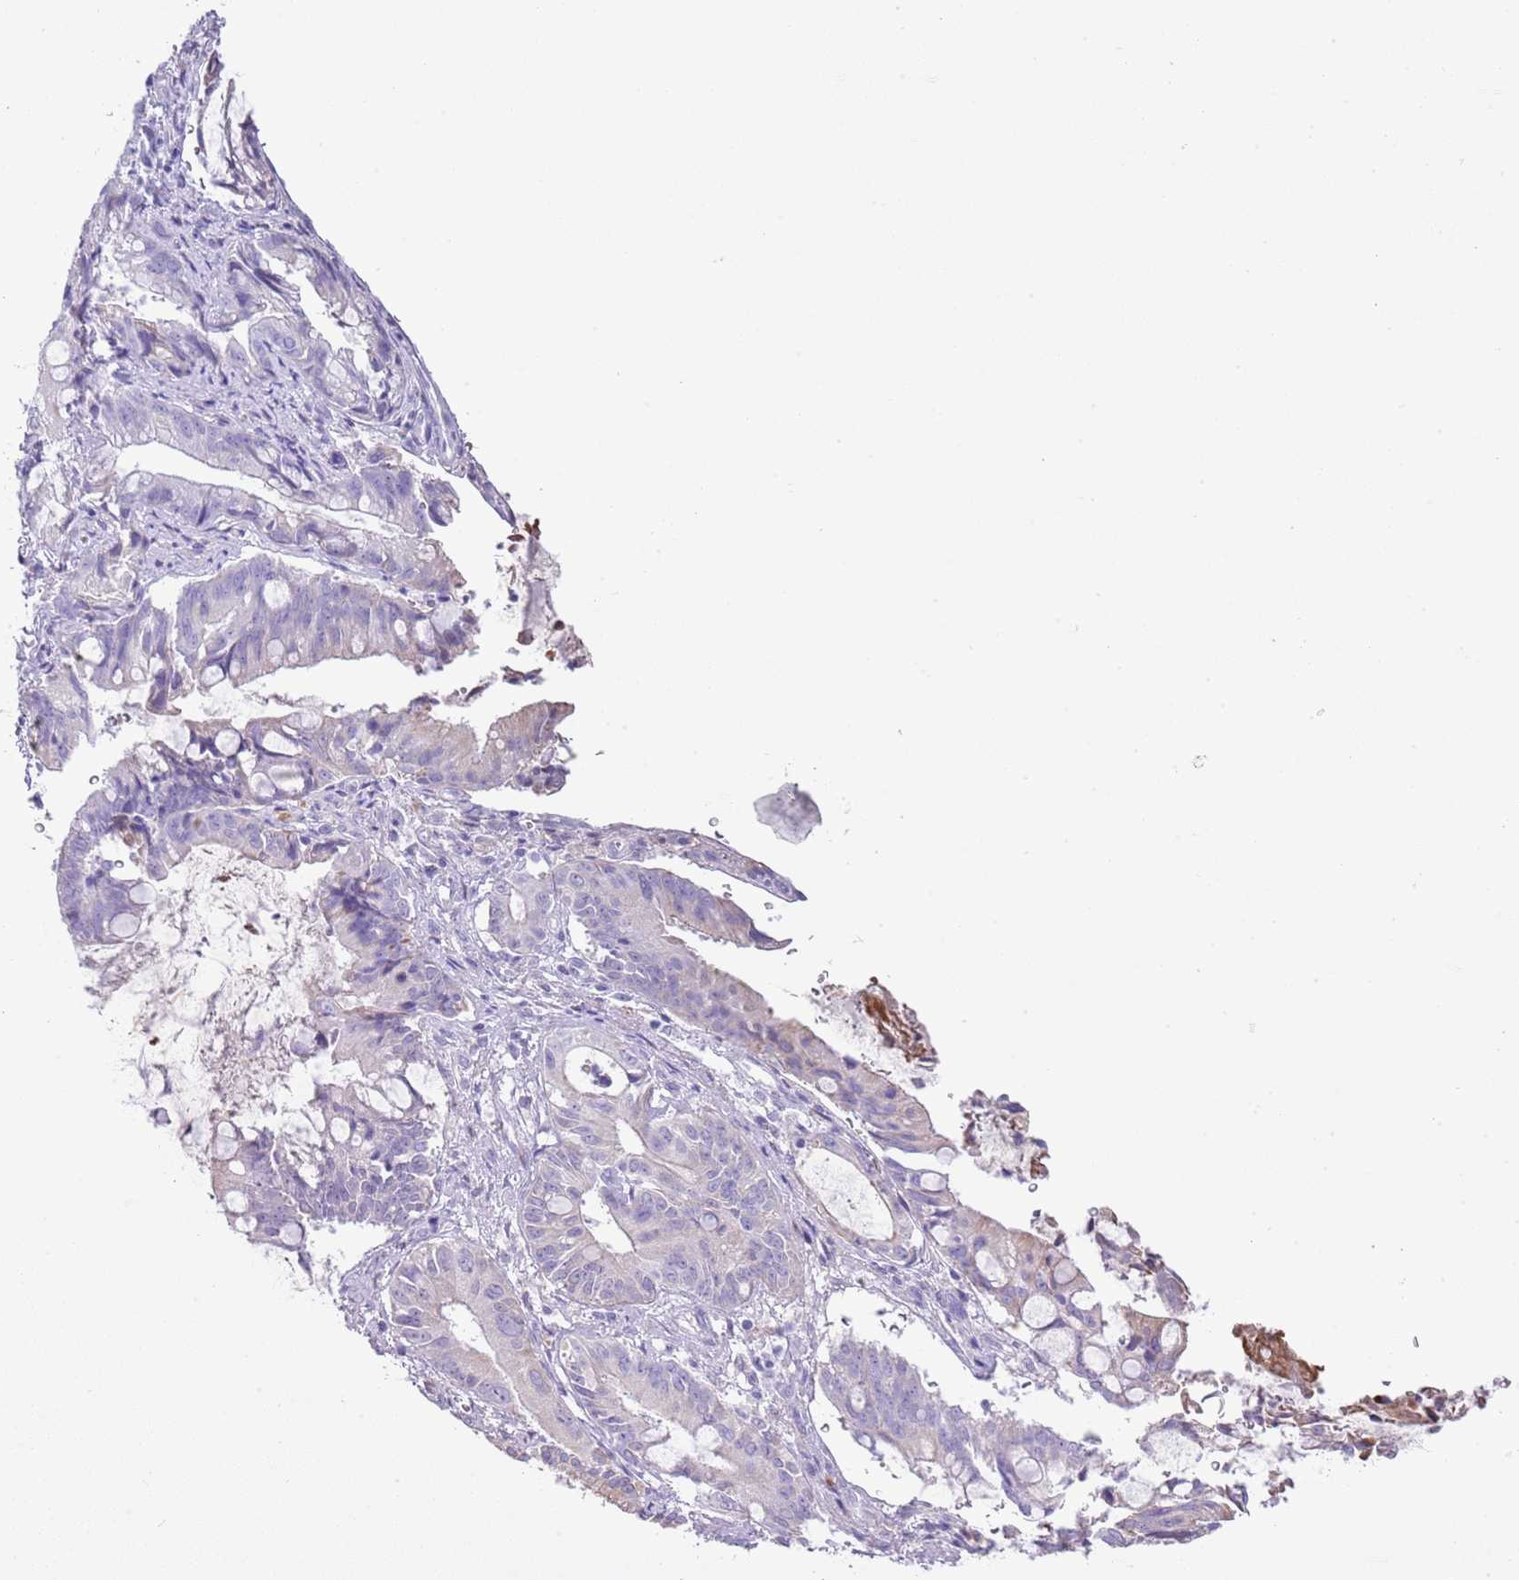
{"staining": {"intensity": "negative", "quantity": "none", "location": "none"}, "tissue": "pancreatic cancer", "cell_type": "Tumor cells", "image_type": "cancer", "snomed": [{"axis": "morphology", "description": "Adenocarcinoma, NOS"}, {"axis": "topography", "description": "Pancreas"}], "caption": "Tumor cells are negative for protein expression in human pancreatic cancer (adenocarcinoma).", "gene": "ABHD17C", "patient": {"sex": "male", "age": 68}}